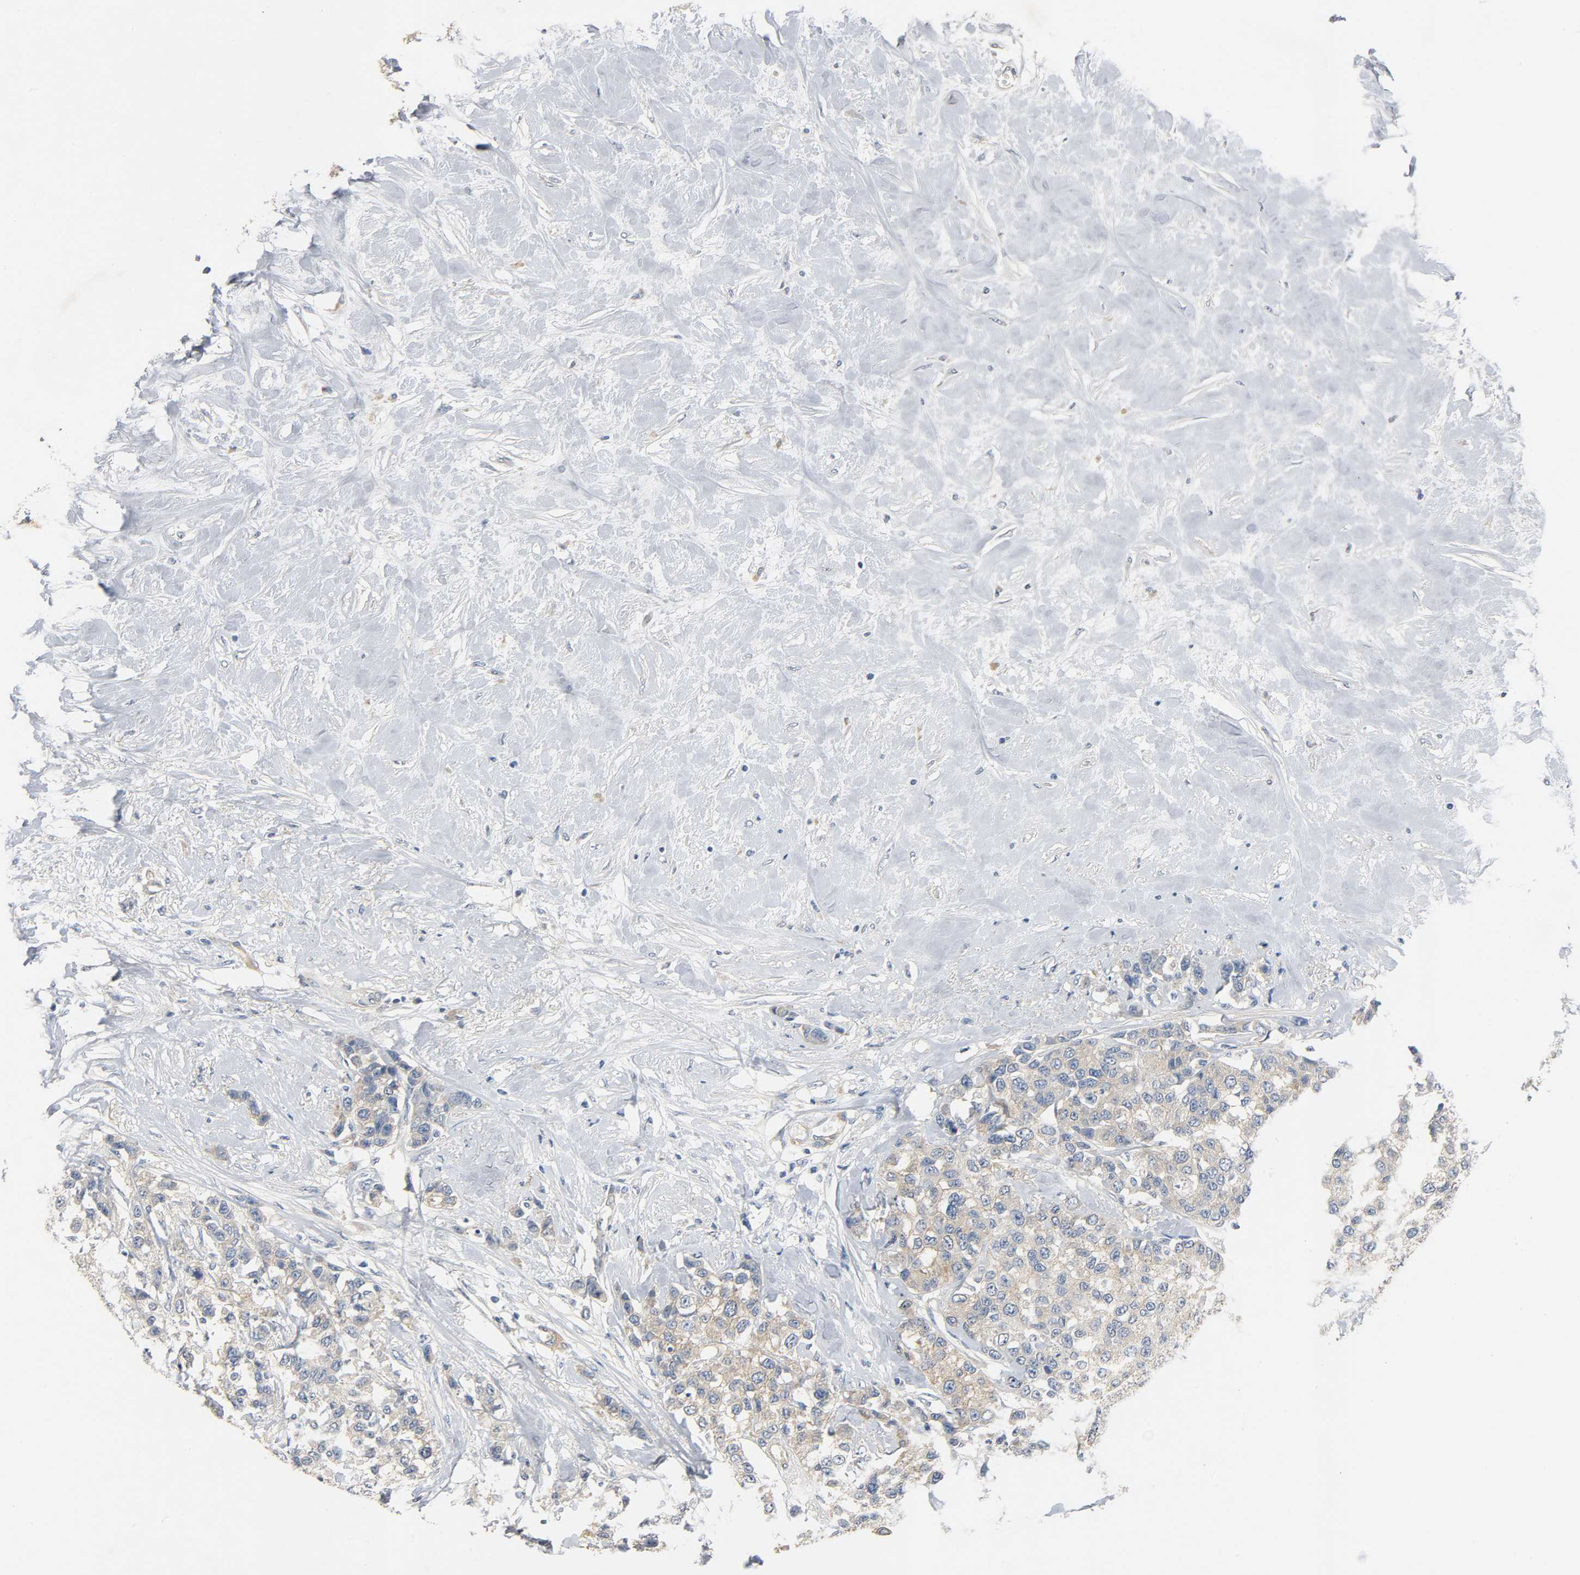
{"staining": {"intensity": "moderate", "quantity": ">75%", "location": "cytoplasmic/membranous"}, "tissue": "breast cancer", "cell_type": "Tumor cells", "image_type": "cancer", "snomed": [{"axis": "morphology", "description": "Duct carcinoma"}, {"axis": "topography", "description": "Breast"}], "caption": "The histopathology image demonstrates immunohistochemical staining of breast intraductal carcinoma. There is moderate cytoplasmic/membranous positivity is appreciated in about >75% of tumor cells.", "gene": "ARPC1A", "patient": {"sex": "female", "age": 51}}